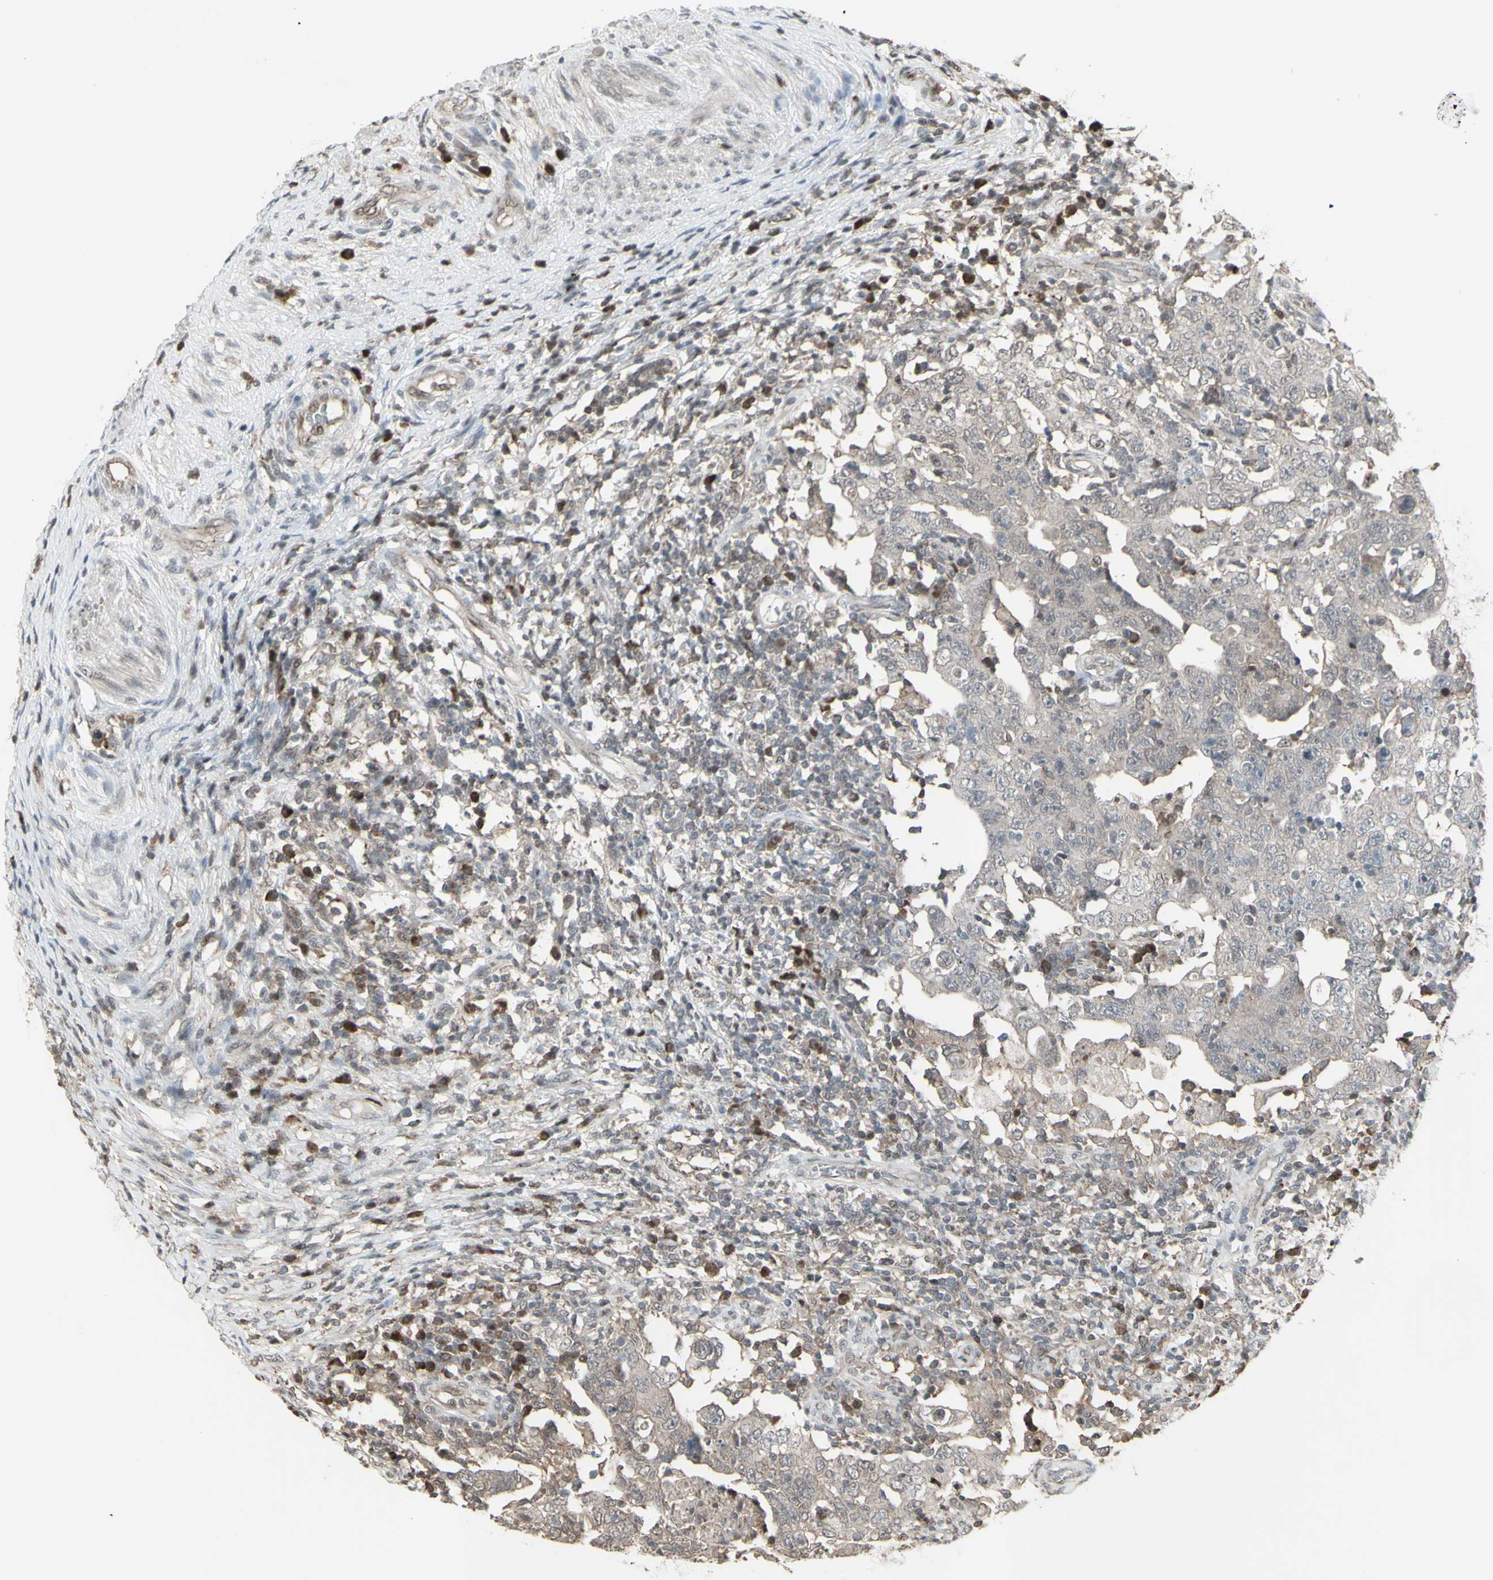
{"staining": {"intensity": "negative", "quantity": "none", "location": "none"}, "tissue": "testis cancer", "cell_type": "Tumor cells", "image_type": "cancer", "snomed": [{"axis": "morphology", "description": "Carcinoma, Embryonal, NOS"}, {"axis": "topography", "description": "Testis"}], "caption": "Immunohistochemistry histopathology image of neoplastic tissue: human testis cancer stained with DAB (3,3'-diaminobenzidine) shows no significant protein expression in tumor cells. Nuclei are stained in blue.", "gene": "CD33", "patient": {"sex": "male", "age": 26}}